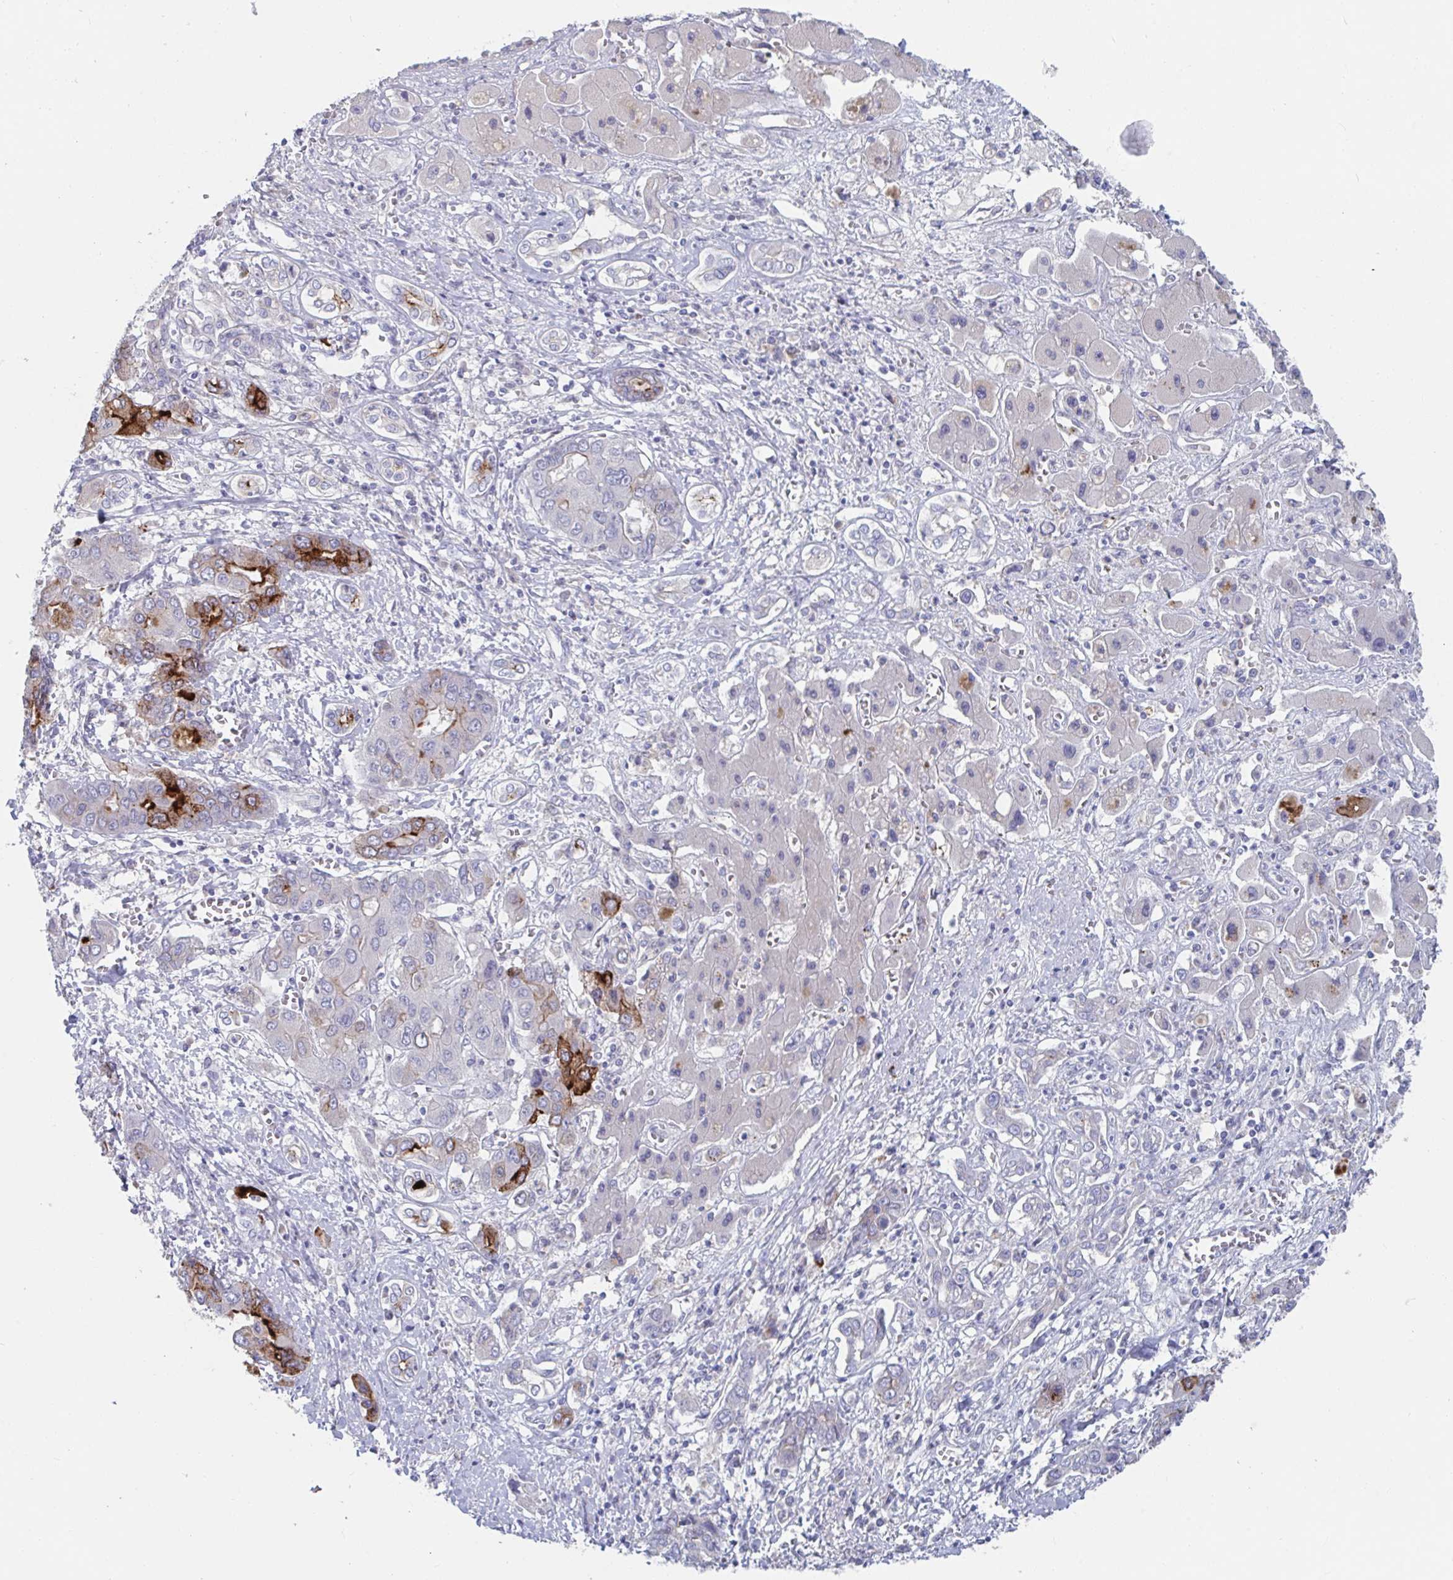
{"staining": {"intensity": "strong", "quantity": "<25%", "location": "cytoplasmic/membranous"}, "tissue": "liver cancer", "cell_type": "Tumor cells", "image_type": "cancer", "snomed": [{"axis": "morphology", "description": "Cholangiocarcinoma"}, {"axis": "topography", "description": "Liver"}], "caption": "A medium amount of strong cytoplasmic/membranous expression is seen in approximately <25% of tumor cells in liver cholangiocarcinoma tissue. (DAB = brown stain, brightfield microscopy at high magnification).", "gene": "KCNK5", "patient": {"sex": "male", "age": 67}}